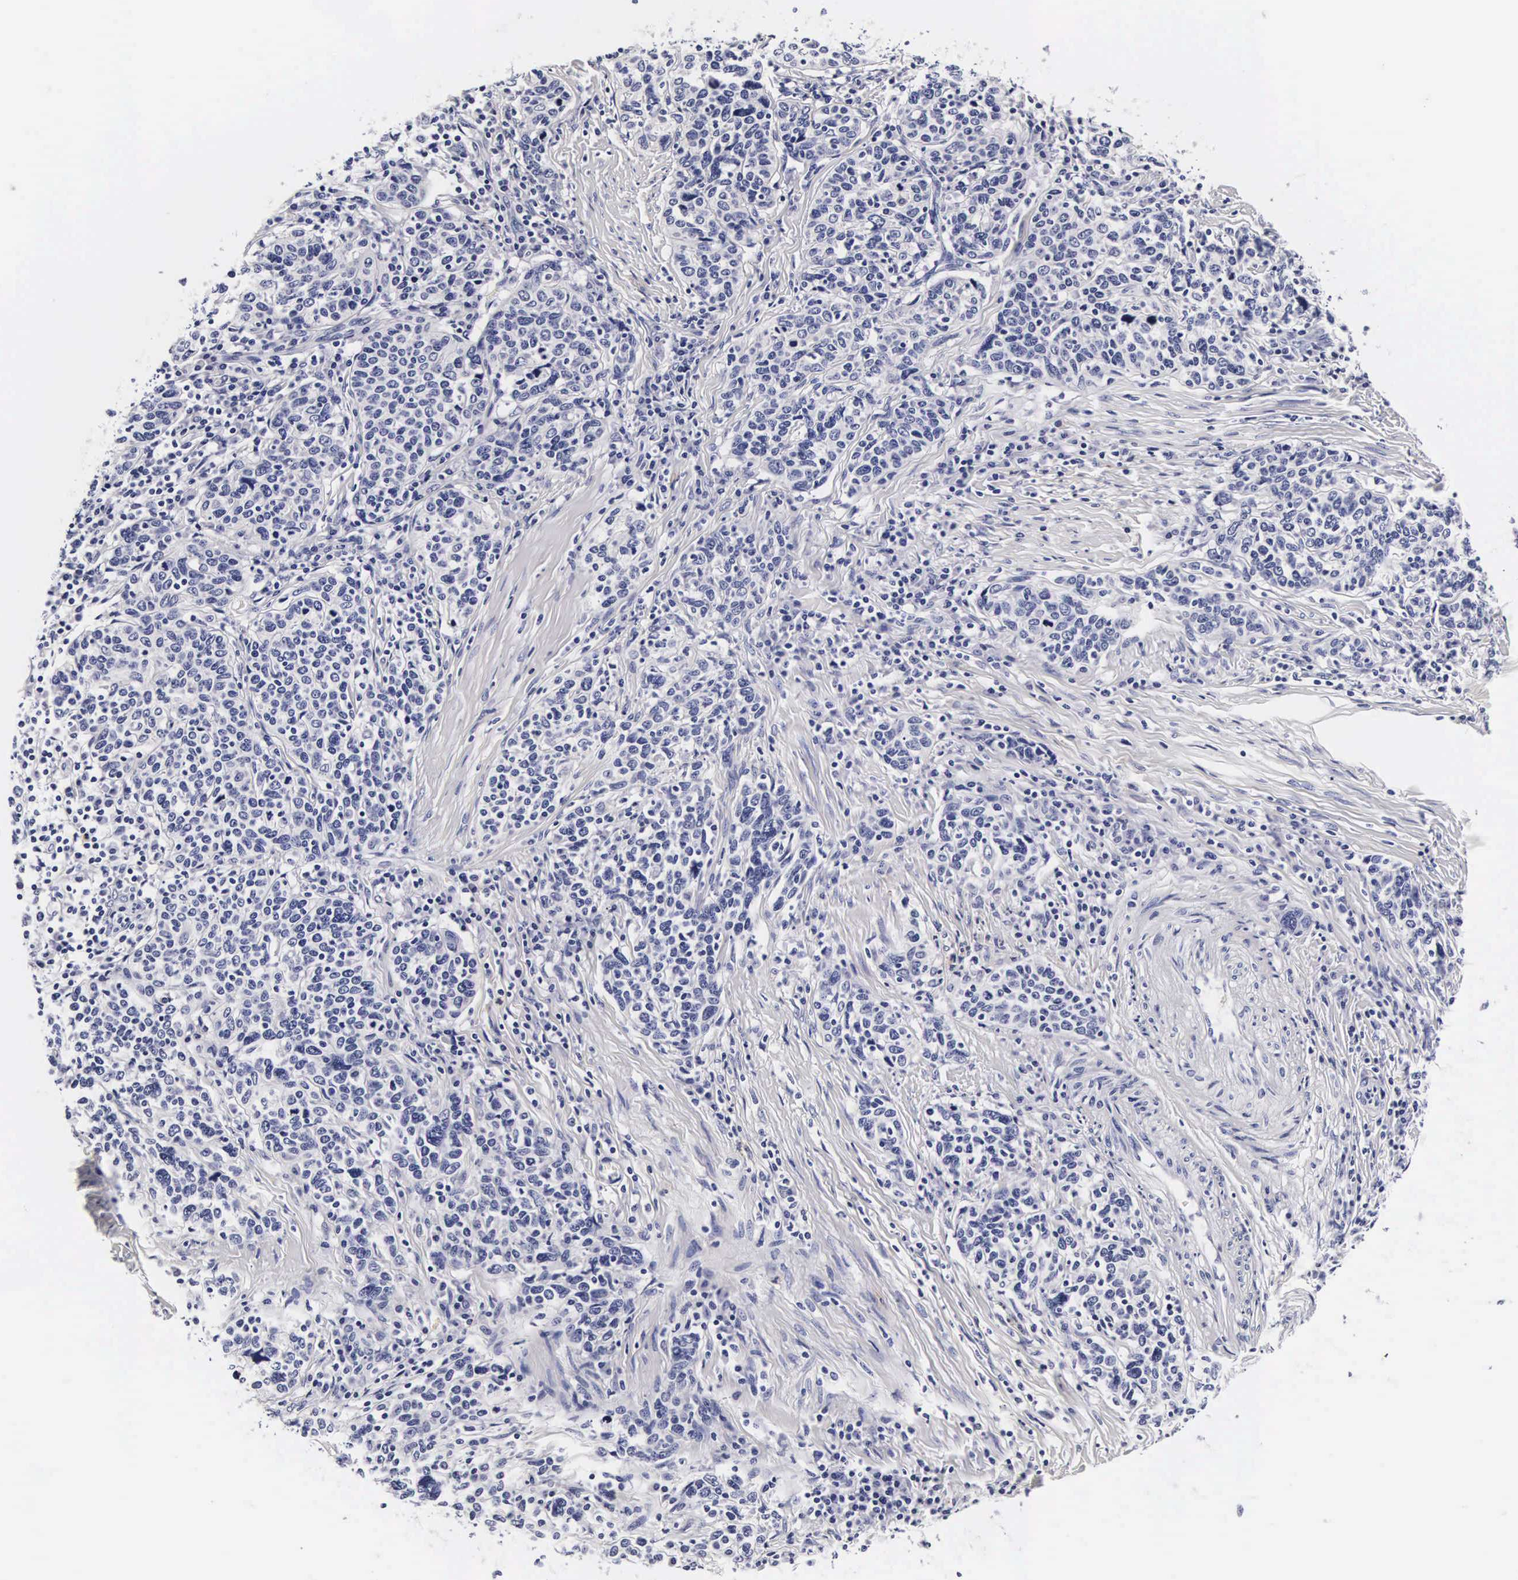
{"staining": {"intensity": "negative", "quantity": "none", "location": "none"}, "tissue": "cervical cancer", "cell_type": "Tumor cells", "image_type": "cancer", "snomed": [{"axis": "morphology", "description": "Squamous cell carcinoma, NOS"}, {"axis": "topography", "description": "Cervix"}], "caption": "There is no significant expression in tumor cells of cervical squamous cell carcinoma.", "gene": "RNASE6", "patient": {"sex": "female", "age": 41}}